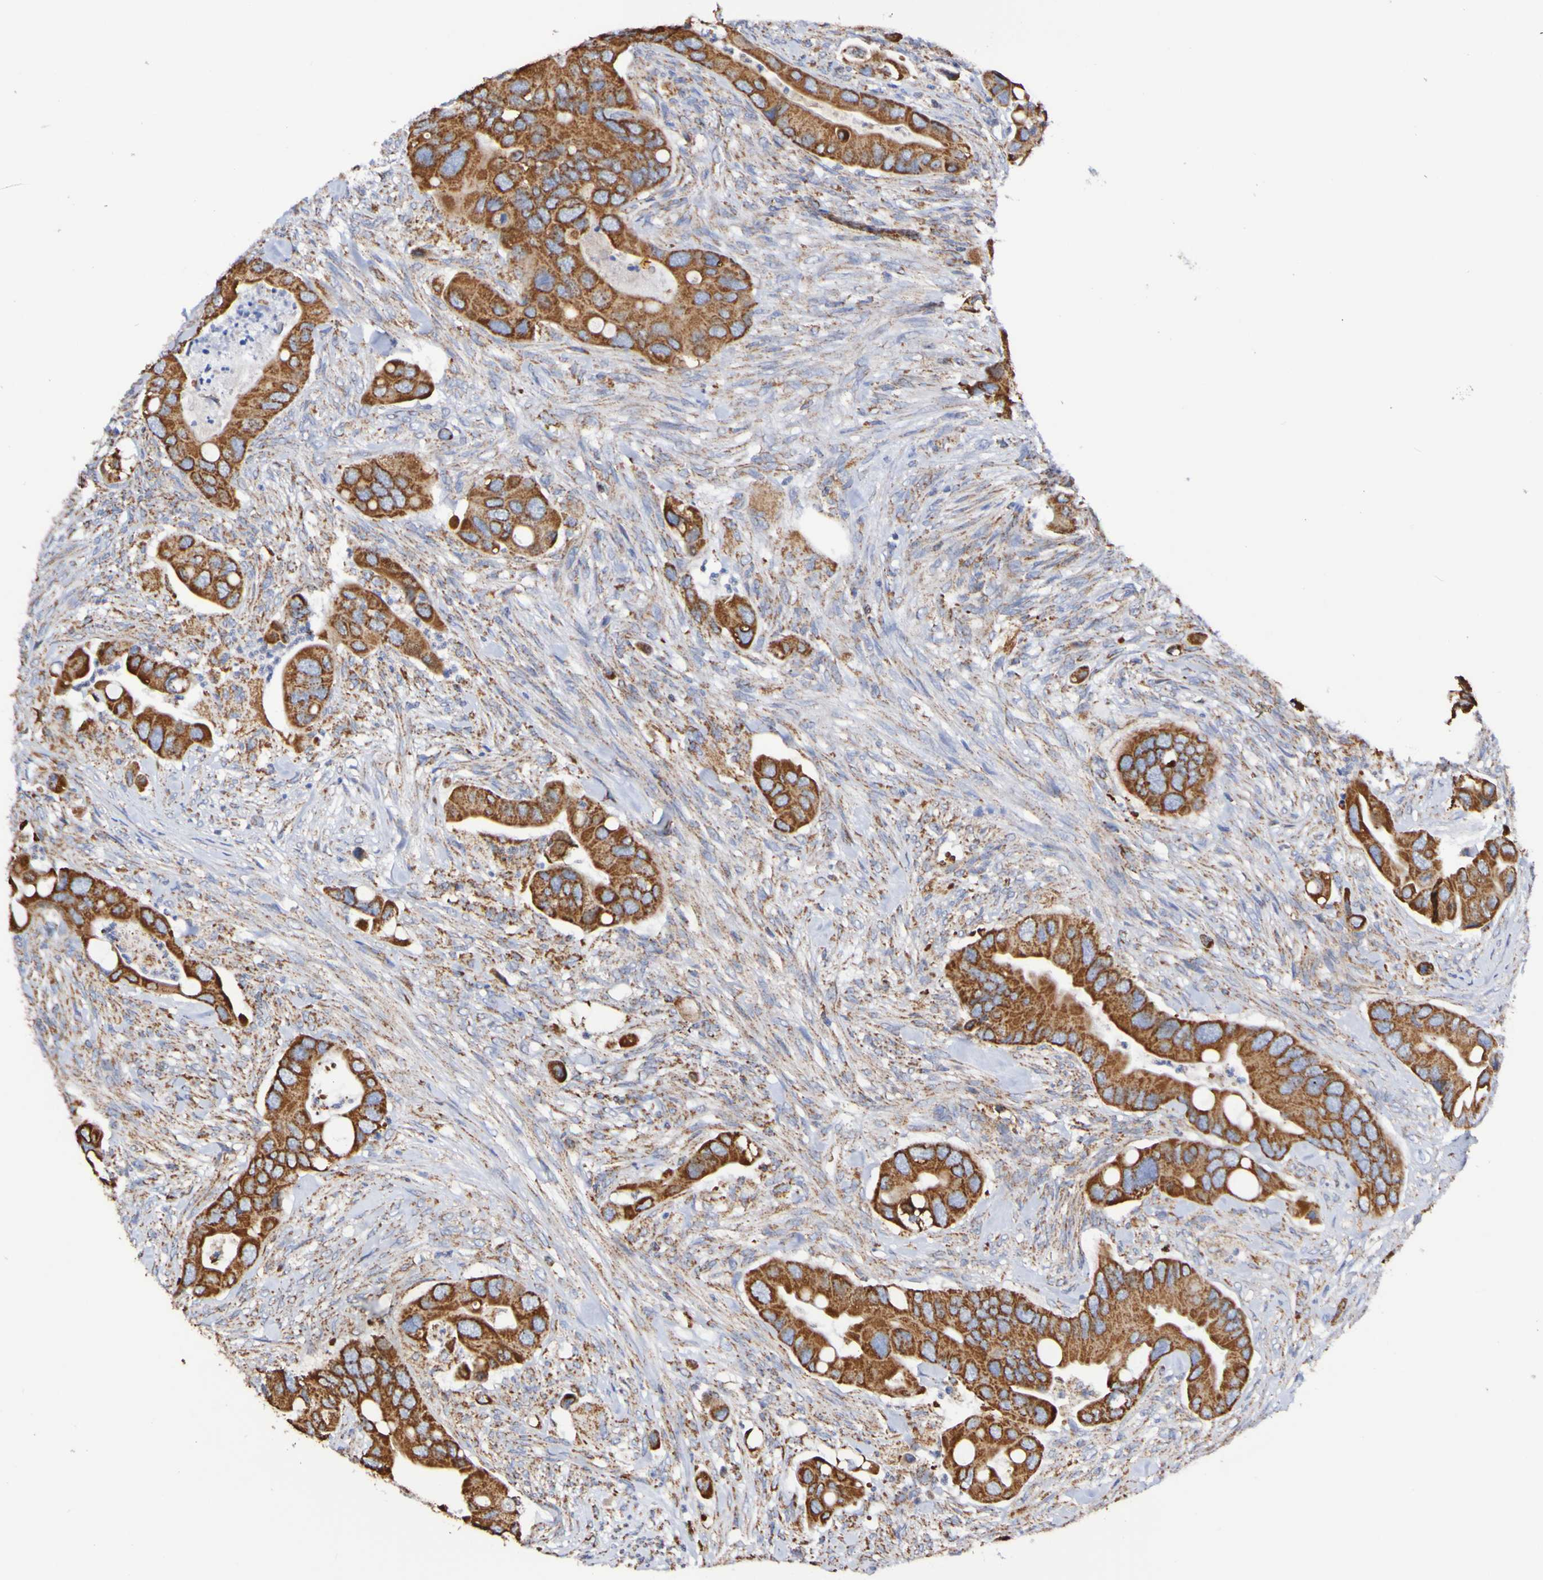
{"staining": {"intensity": "strong", "quantity": ">75%", "location": "cytoplasmic/membranous"}, "tissue": "colorectal cancer", "cell_type": "Tumor cells", "image_type": "cancer", "snomed": [{"axis": "morphology", "description": "Adenocarcinoma, NOS"}, {"axis": "topography", "description": "Rectum"}], "caption": "Human adenocarcinoma (colorectal) stained with a protein marker exhibits strong staining in tumor cells.", "gene": "IL18R1", "patient": {"sex": "female", "age": 57}}